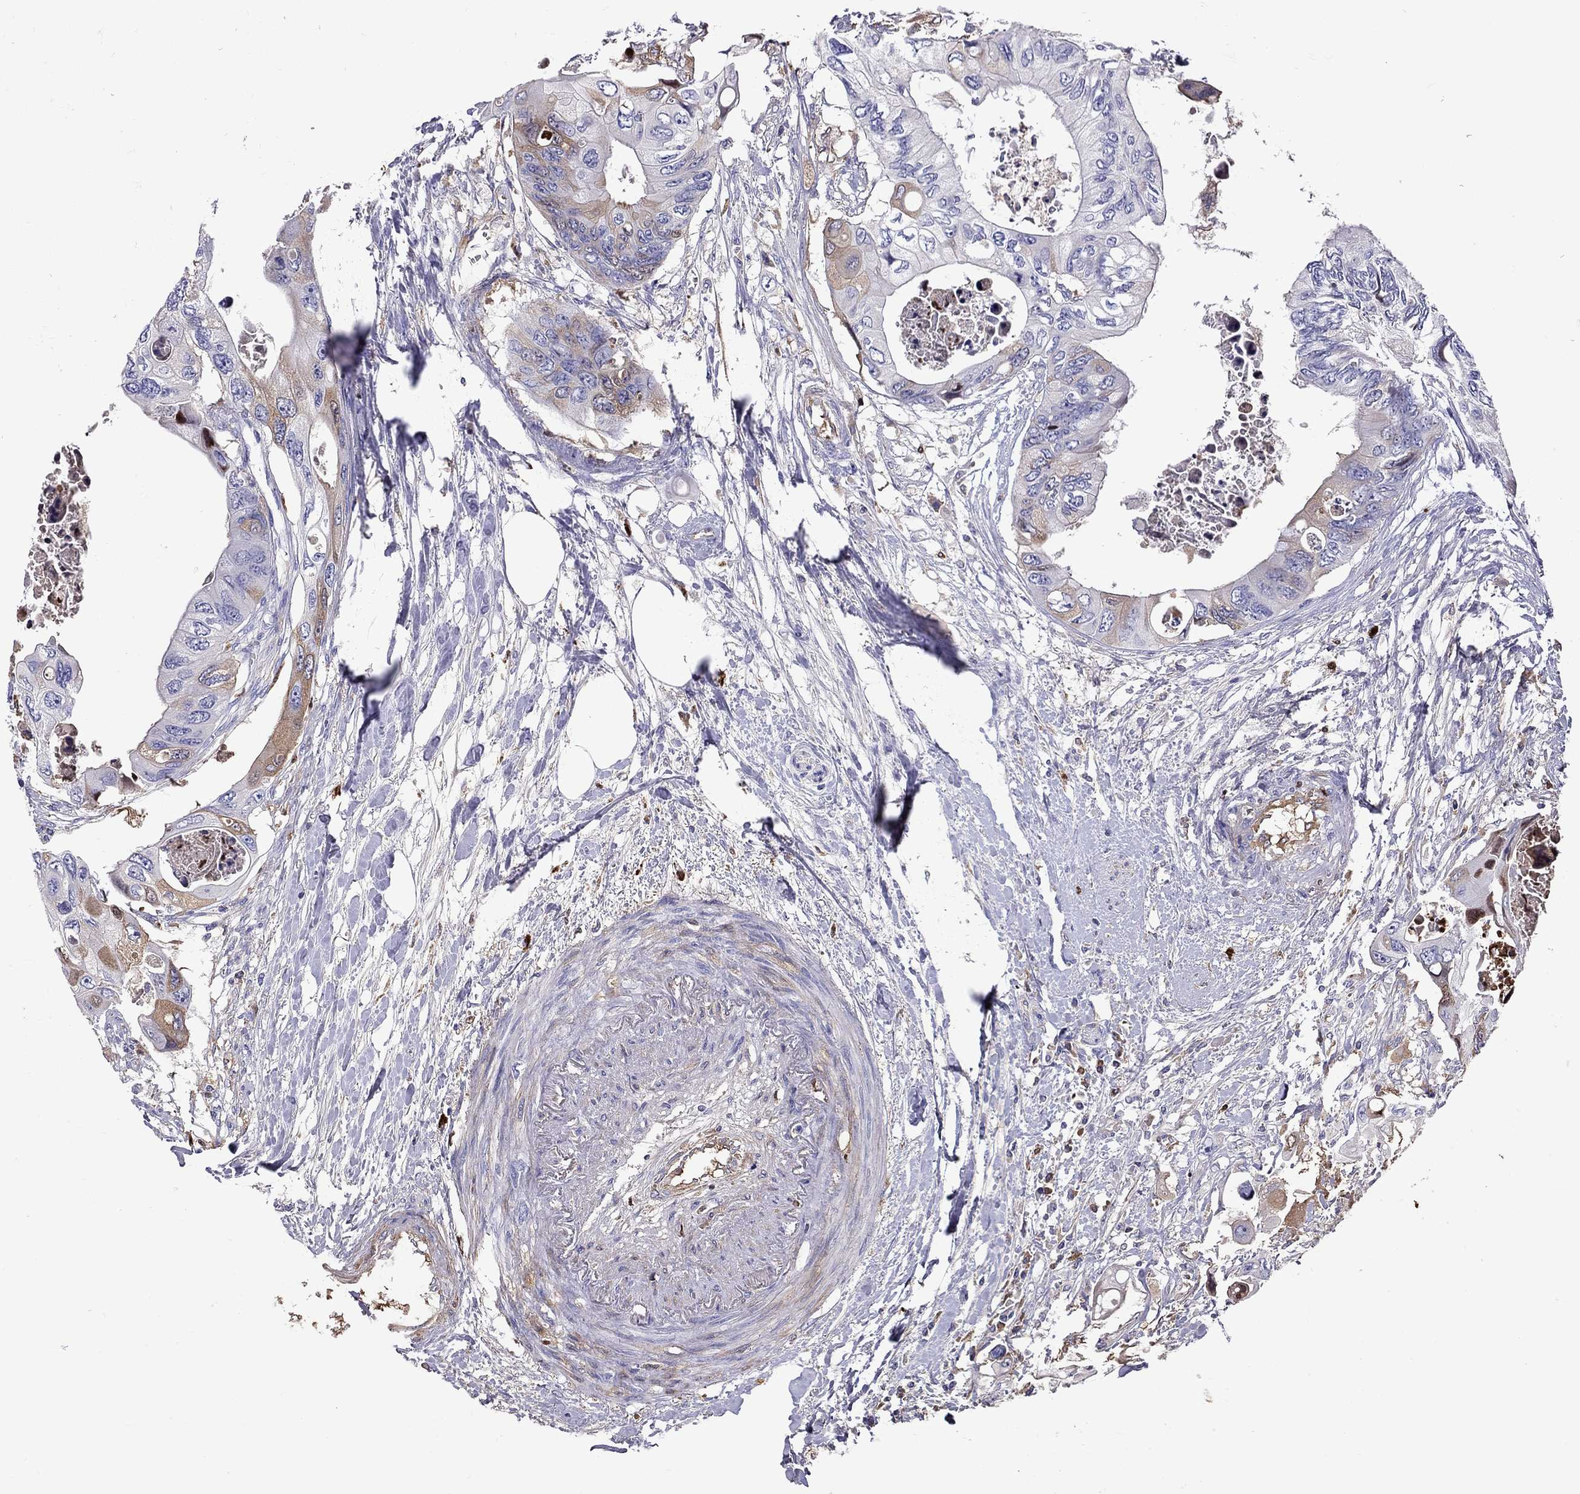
{"staining": {"intensity": "moderate", "quantity": "<25%", "location": "cytoplasmic/membranous"}, "tissue": "colorectal cancer", "cell_type": "Tumor cells", "image_type": "cancer", "snomed": [{"axis": "morphology", "description": "Adenocarcinoma, NOS"}, {"axis": "topography", "description": "Rectum"}], "caption": "A brown stain highlights moderate cytoplasmic/membranous positivity of a protein in colorectal cancer tumor cells.", "gene": "SERPINA3", "patient": {"sex": "male", "age": 63}}